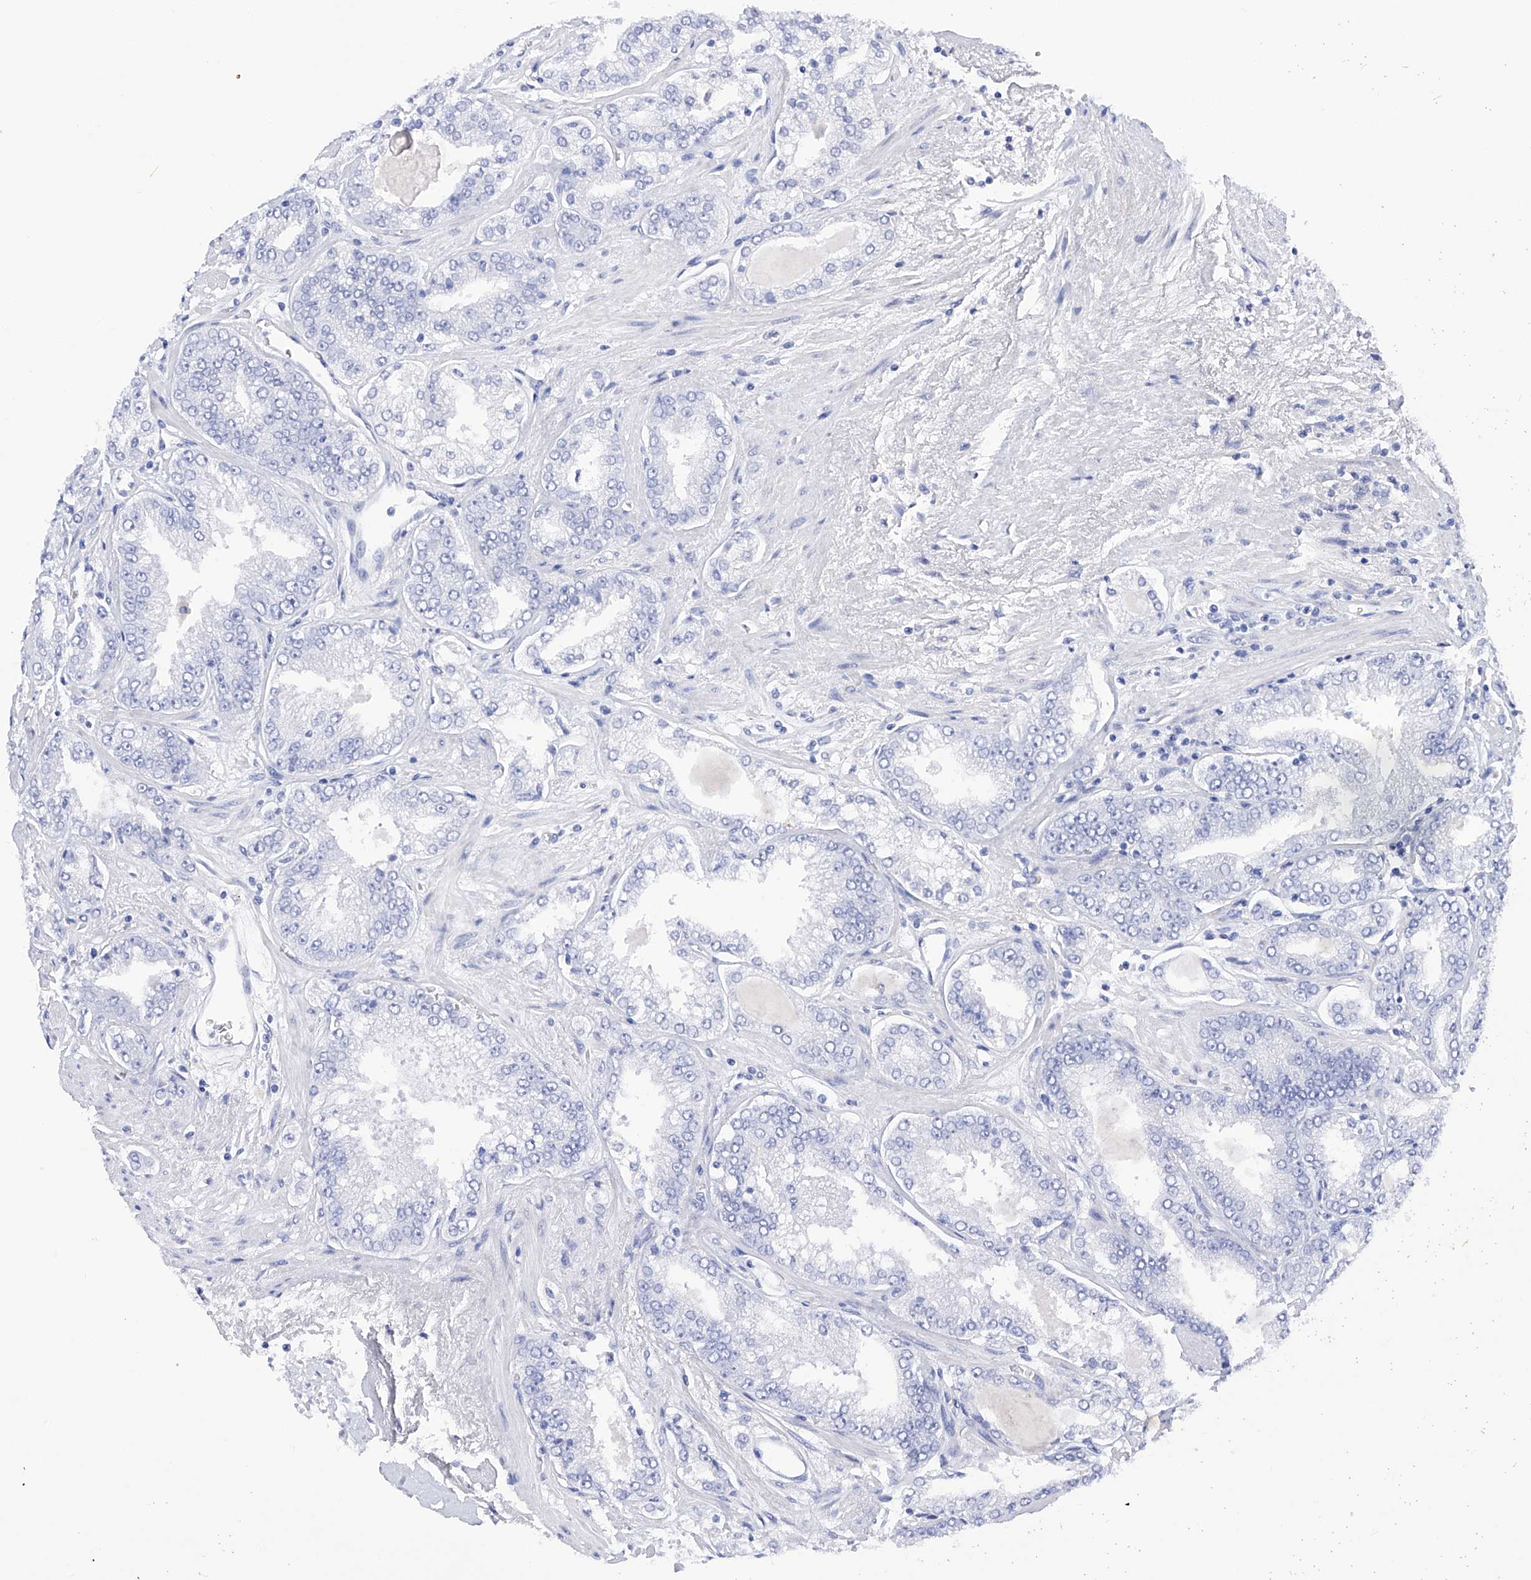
{"staining": {"intensity": "negative", "quantity": "none", "location": "none"}, "tissue": "prostate cancer", "cell_type": "Tumor cells", "image_type": "cancer", "snomed": [{"axis": "morphology", "description": "Adenocarcinoma, High grade"}, {"axis": "topography", "description": "Prostate"}], "caption": "High power microscopy histopathology image of an immunohistochemistry (IHC) image of prostate adenocarcinoma (high-grade), revealing no significant positivity in tumor cells.", "gene": "FLG", "patient": {"sex": "male", "age": 71}}